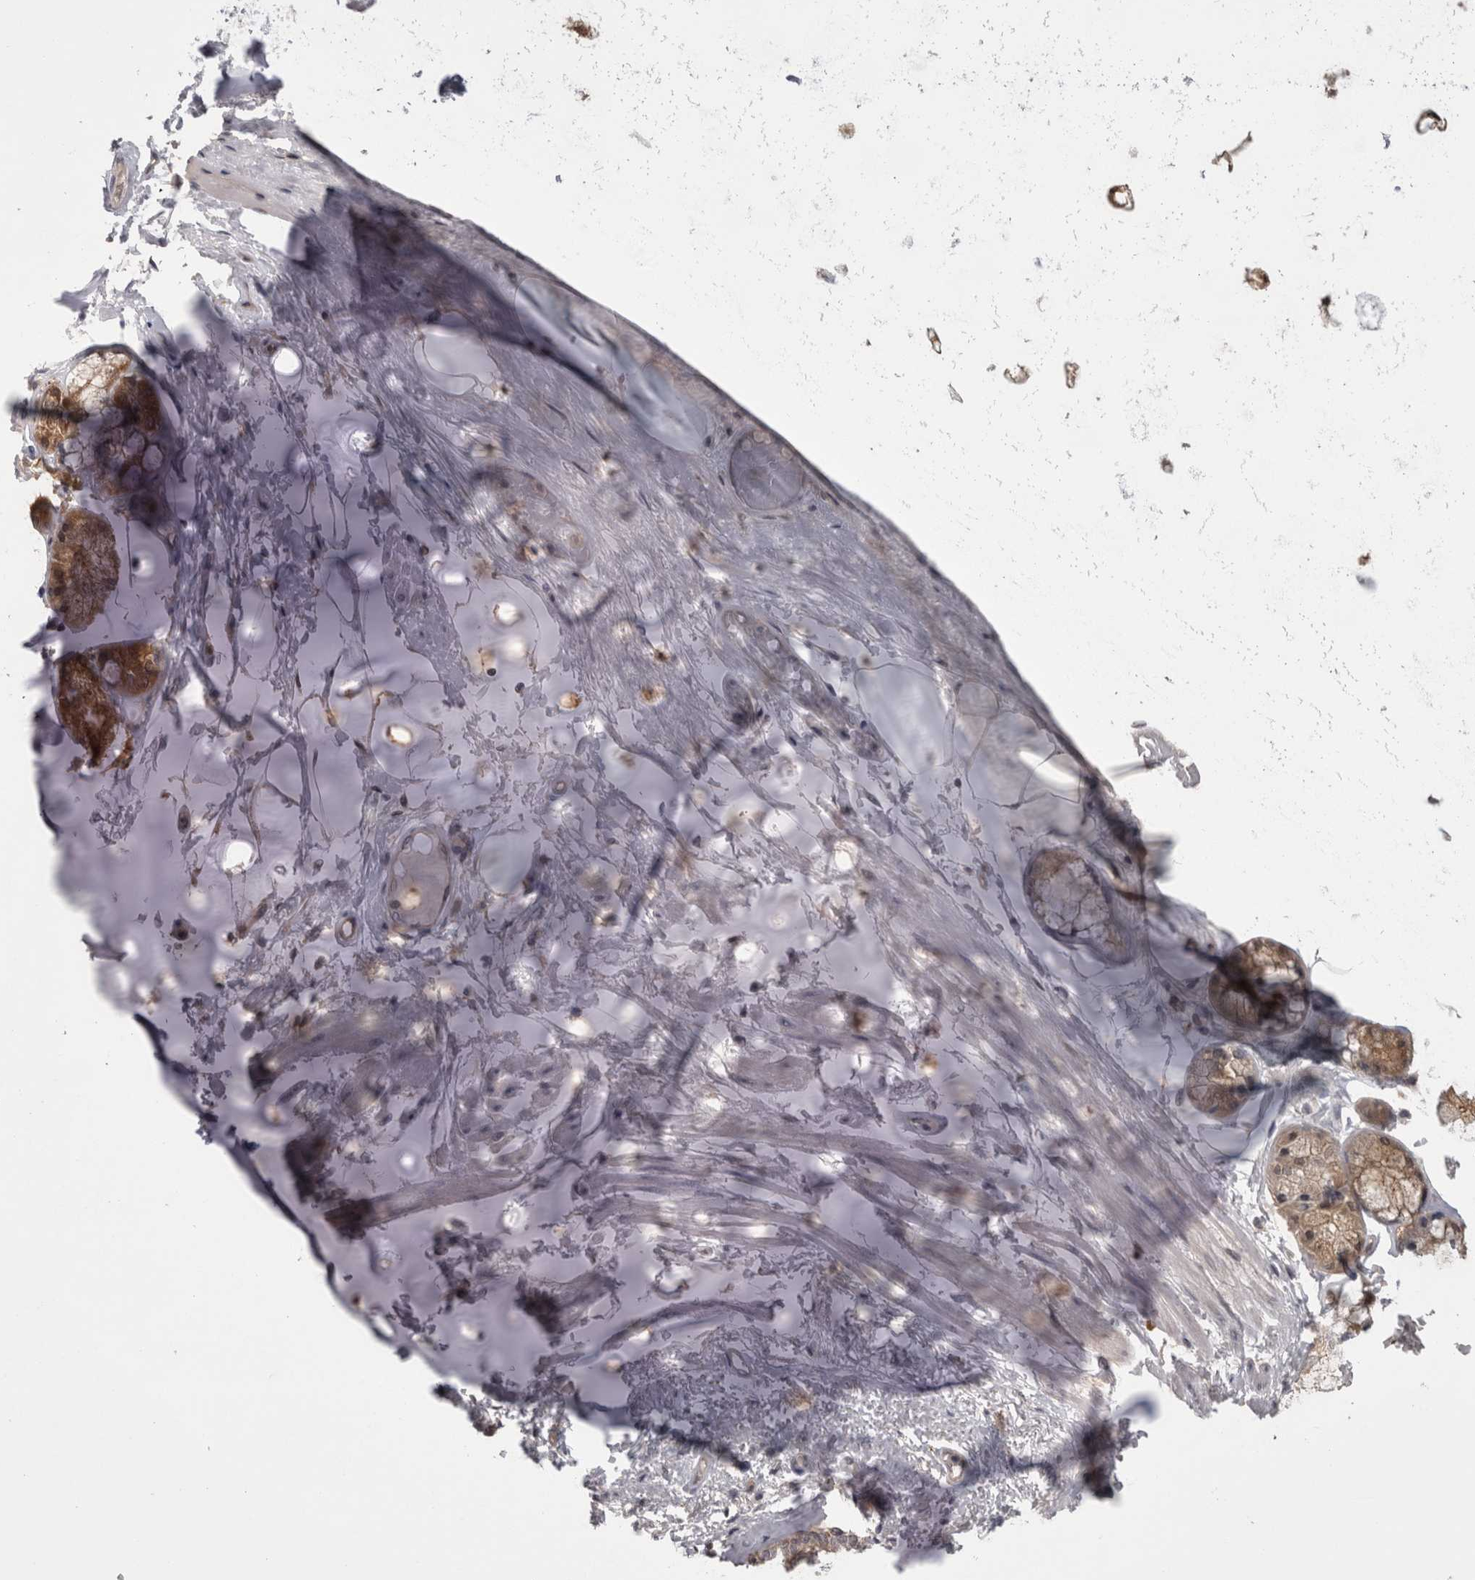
{"staining": {"intensity": "negative", "quantity": "none", "location": "none"}, "tissue": "adipose tissue", "cell_type": "Adipocytes", "image_type": "normal", "snomed": [{"axis": "morphology", "description": "Normal tissue, NOS"}, {"axis": "topography", "description": "Bronchus"}], "caption": "High power microscopy image of an immunohistochemistry micrograph of benign adipose tissue, revealing no significant positivity in adipocytes. Brightfield microscopy of immunohistochemistry (IHC) stained with DAB (brown) and hematoxylin (blue), captured at high magnification.", "gene": "APRT", "patient": {"sex": "male", "age": 66}}